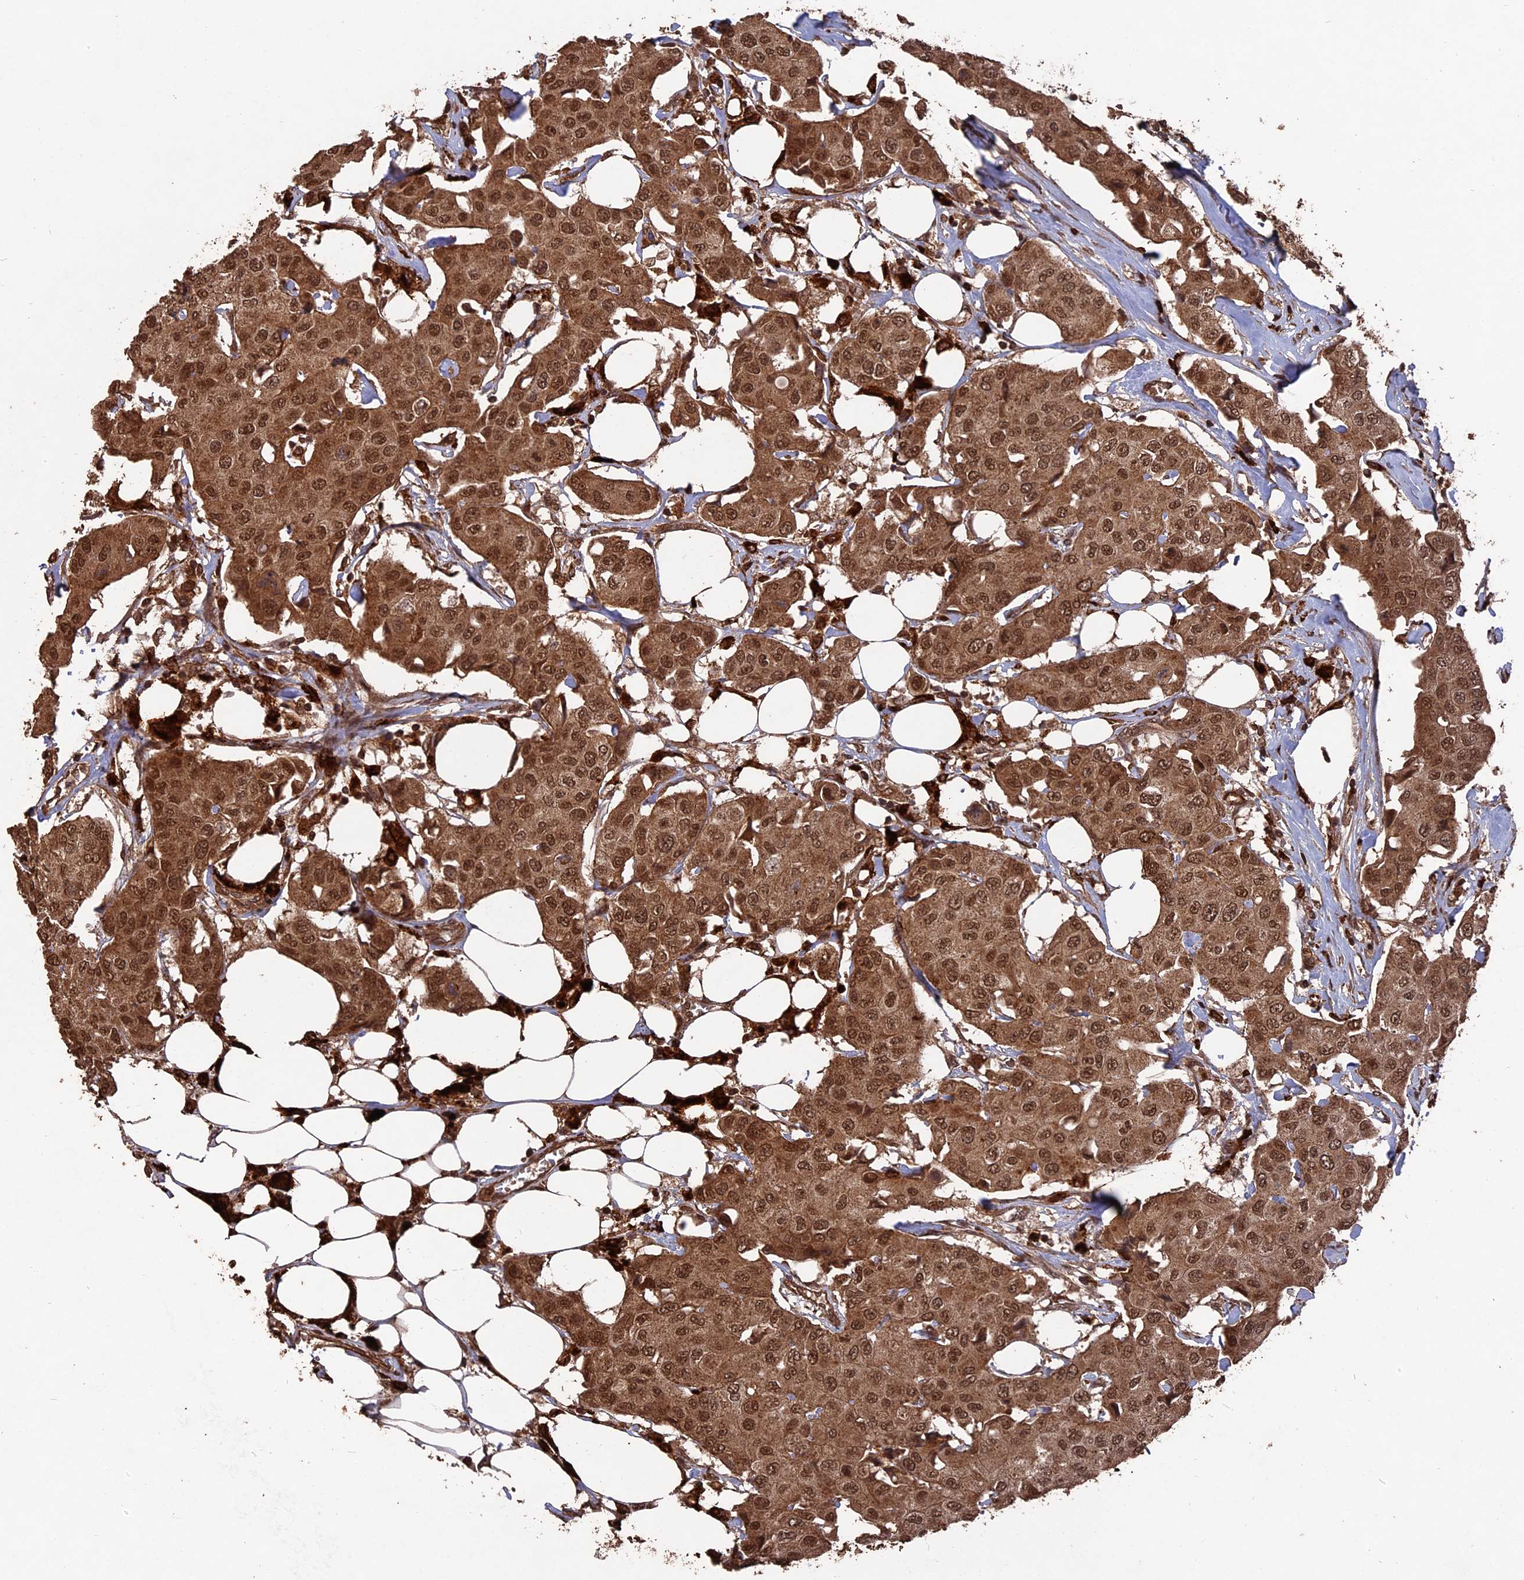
{"staining": {"intensity": "moderate", "quantity": ">75%", "location": "cytoplasmic/membranous,nuclear"}, "tissue": "breast cancer", "cell_type": "Tumor cells", "image_type": "cancer", "snomed": [{"axis": "morphology", "description": "Duct carcinoma"}, {"axis": "topography", "description": "Breast"}], "caption": "An image of breast intraductal carcinoma stained for a protein shows moderate cytoplasmic/membranous and nuclear brown staining in tumor cells. The staining is performed using DAB (3,3'-diaminobenzidine) brown chromogen to label protein expression. The nuclei are counter-stained blue using hematoxylin.", "gene": "TELO2", "patient": {"sex": "female", "age": 80}}